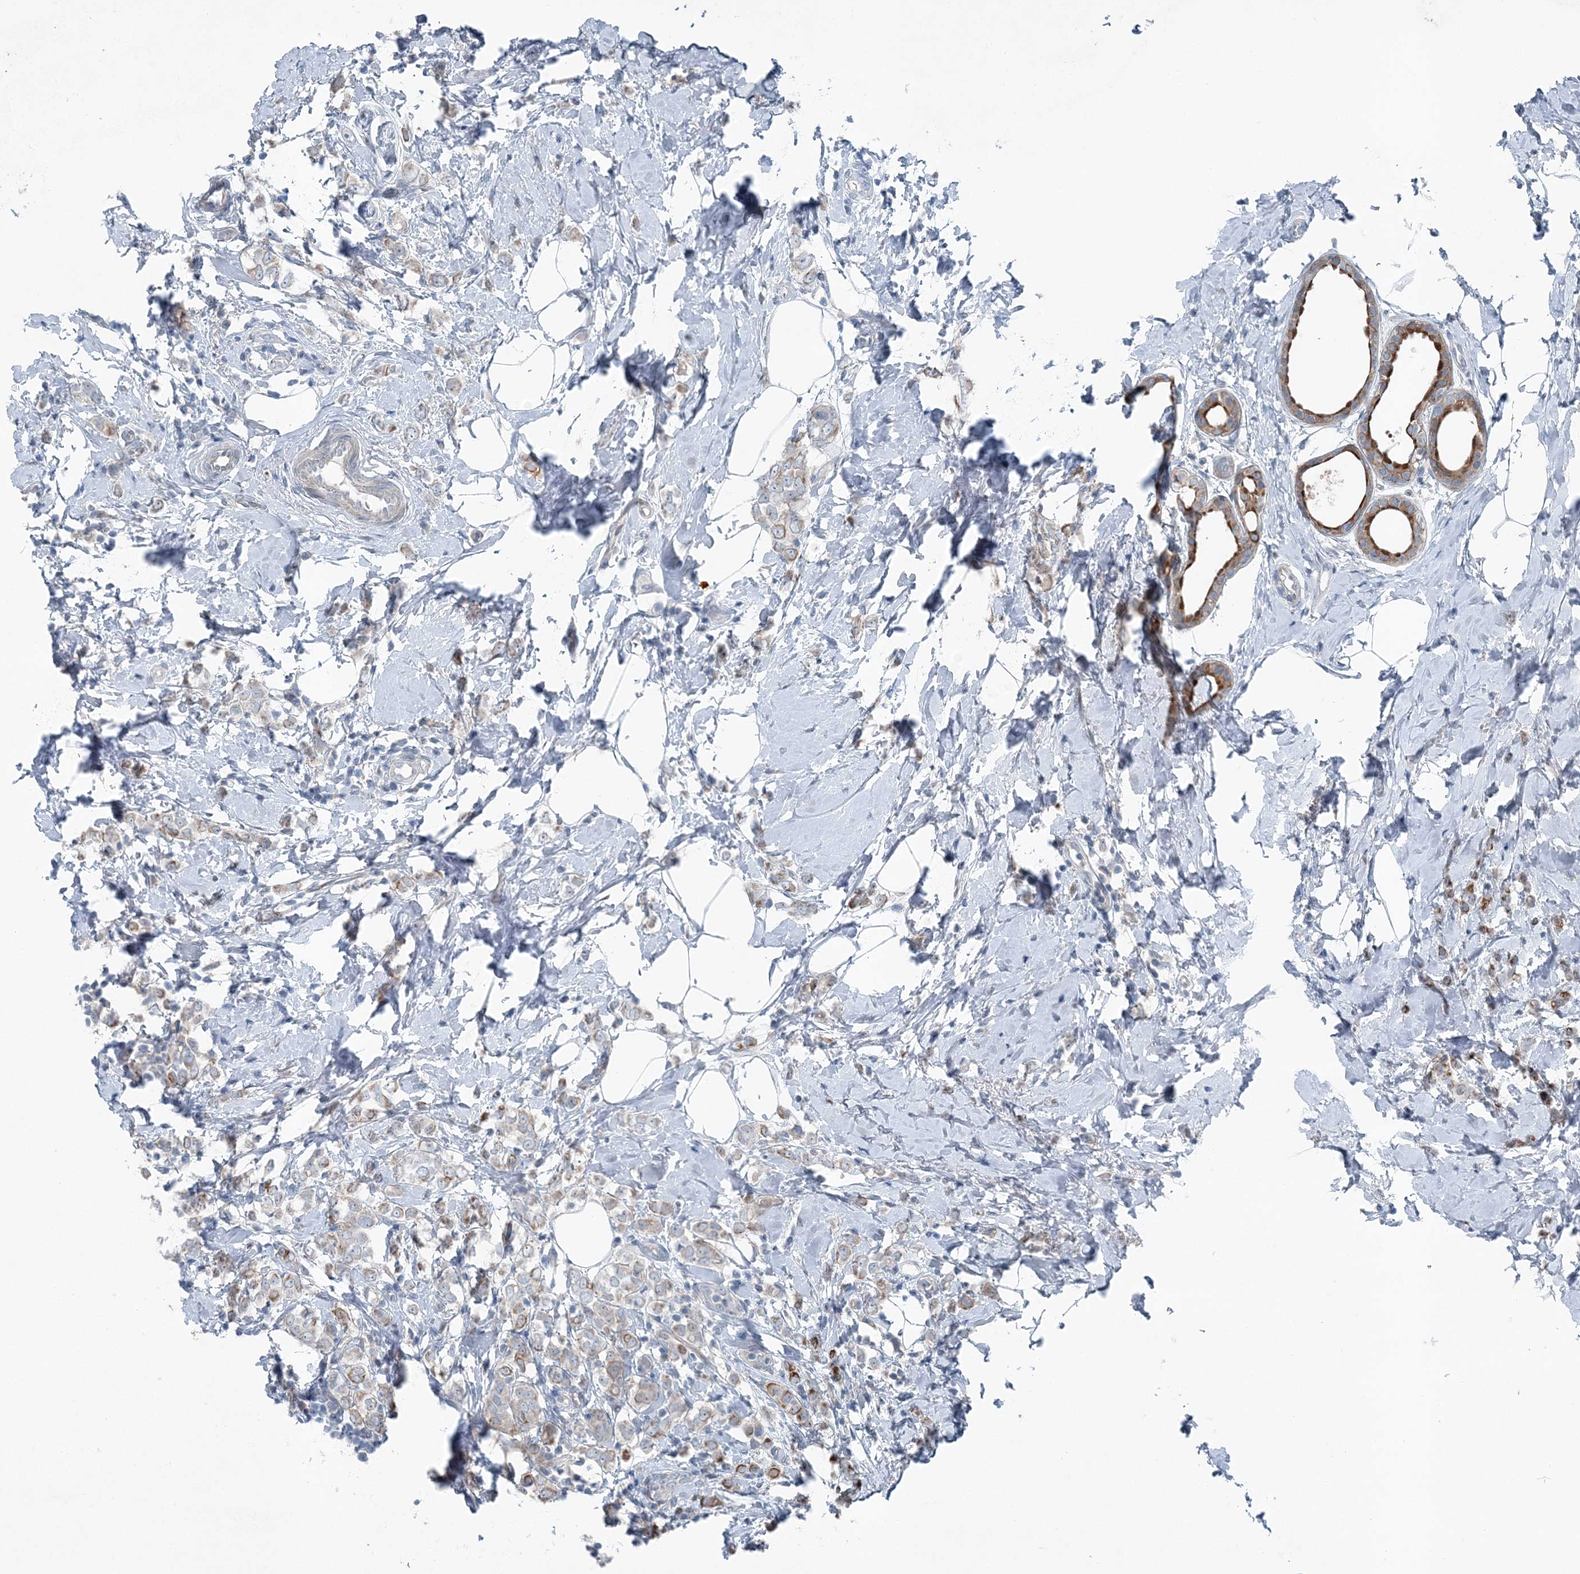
{"staining": {"intensity": "moderate", "quantity": "<25%", "location": "cytoplasmic/membranous"}, "tissue": "breast cancer", "cell_type": "Tumor cells", "image_type": "cancer", "snomed": [{"axis": "morphology", "description": "Lobular carcinoma"}, {"axis": "topography", "description": "Breast"}], "caption": "A low amount of moderate cytoplasmic/membranous positivity is identified in approximately <25% of tumor cells in breast cancer tissue. (DAB (3,3'-diaminobenzidine) IHC, brown staining for protein, blue staining for nuclei).", "gene": "KIAA1586", "patient": {"sex": "female", "age": 47}}